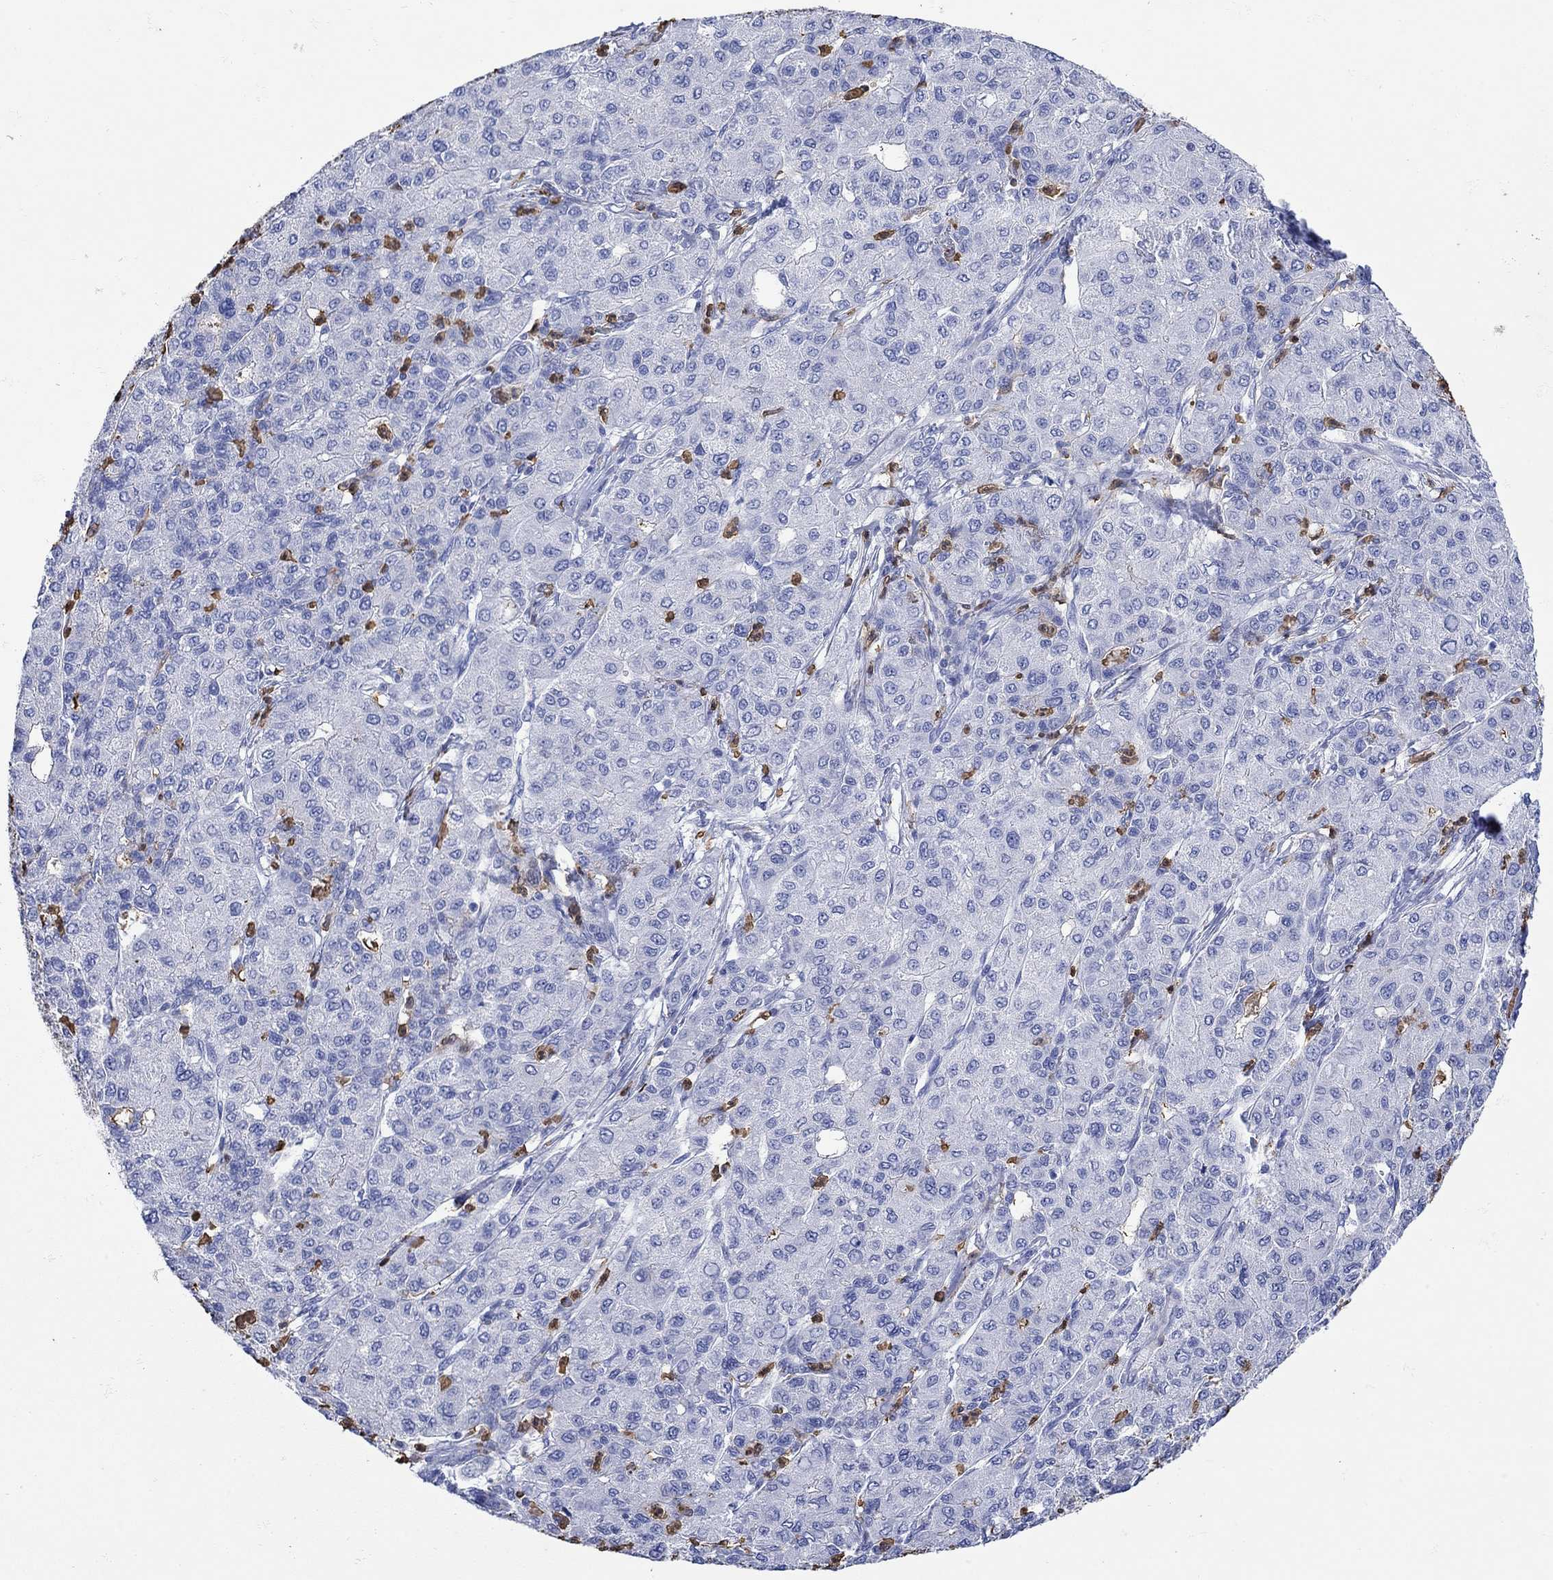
{"staining": {"intensity": "negative", "quantity": "none", "location": "none"}, "tissue": "liver cancer", "cell_type": "Tumor cells", "image_type": "cancer", "snomed": [{"axis": "morphology", "description": "Carcinoma, Hepatocellular, NOS"}, {"axis": "topography", "description": "Liver"}], "caption": "Tumor cells are negative for protein expression in human liver hepatocellular carcinoma.", "gene": "LINGO3", "patient": {"sex": "male", "age": 65}}